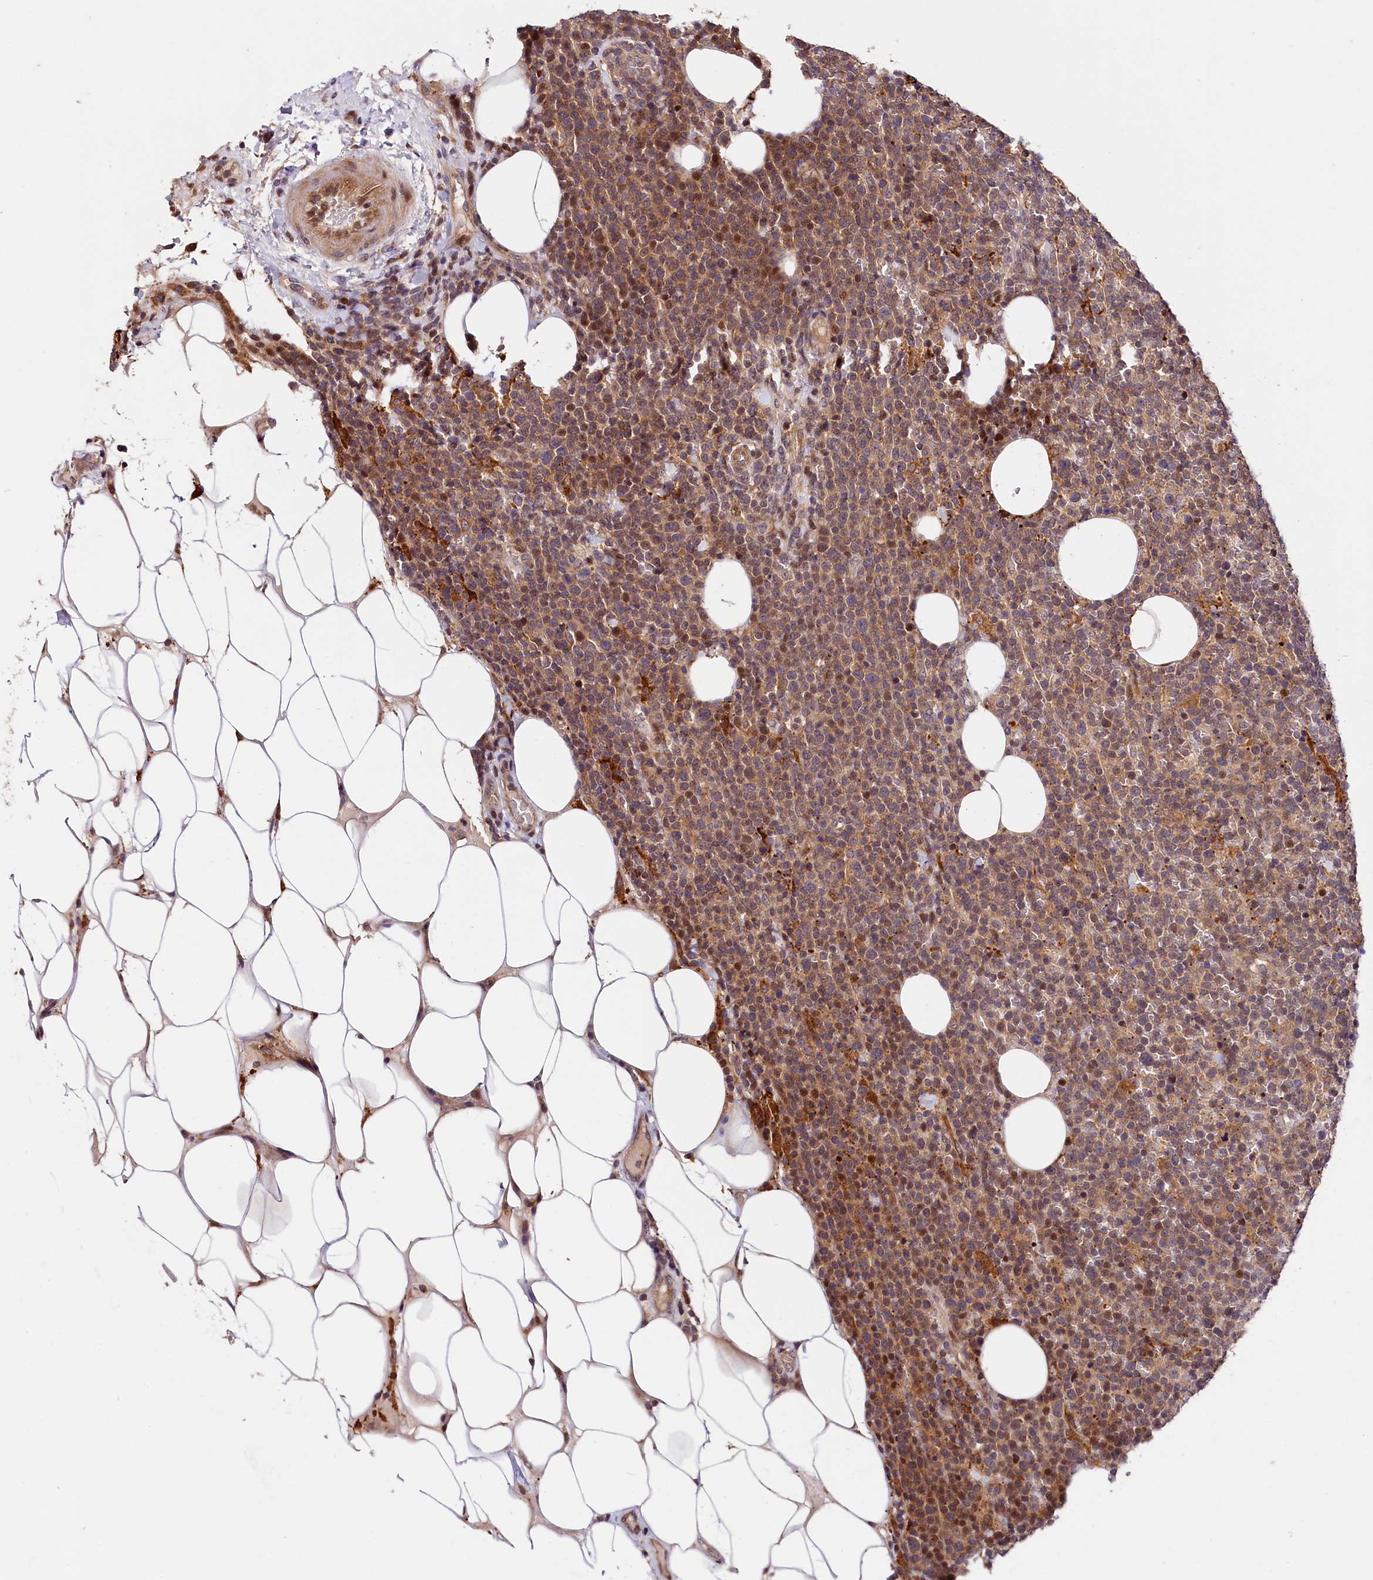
{"staining": {"intensity": "moderate", "quantity": "25%-75%", "location": "cytoplasmic/membranous,nuclear"}, "tissue": "lymphoma", "cell_type": "Tumor cells", "image_type": "cancer", "snomed": [{"axis": "morphology", "description": "Malignant lymphoma, non-Hodgkin's type, High grade"}, {"axis": "topography", "description": "Lymph node"}], "caption": "High-power microscopy captured an immunohistochemistry image of lymphoma, revealing moderate cytoplasmic/membranous and nuclear staining in approximately 25%-75% of tumor cells.", "gene": "CACNA1H", "patient": {"sex": "male", "age": 61}}